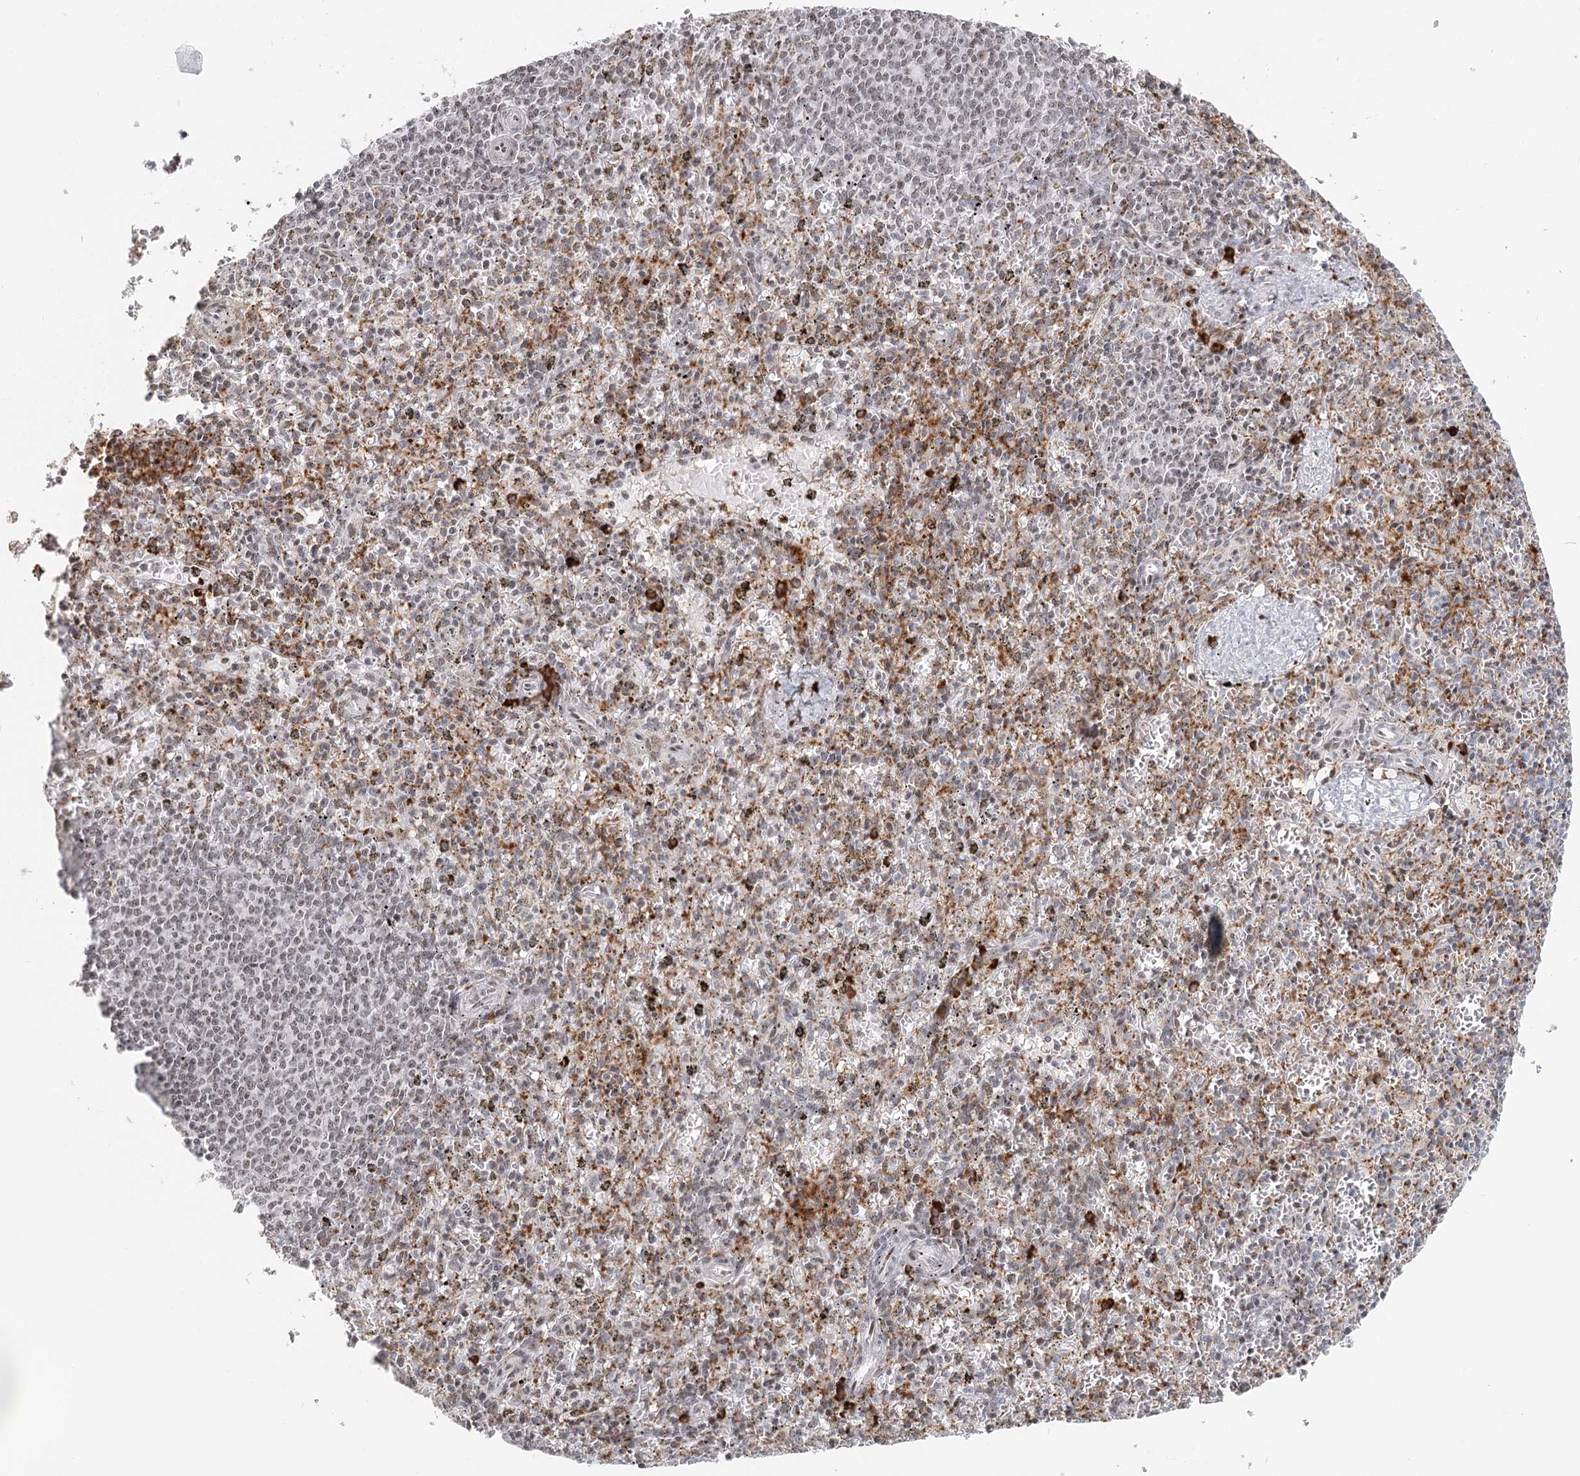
{"staining": {"intensity": "strong", "quantity": "<25%", "location": "cytoplasmic/membranous"}, "tissue": "spleen", "cell_type": "Cells in red pulp", "image_type": "normal", "snomed": [{"axis": "morphology", "description": "Normal tissue, NOS"}, {"axis": "topography", "description": "Spleen"}], "caption": "An immunohistochemistry (IHC) image of unremarkable tissue is shown. Protein staining in brown shows strong cytoplasmic/membranous positivity in spleen within cells in red pulp.", "gene": "BNIP5", "patient": {"sex": "male", "age": 72}}